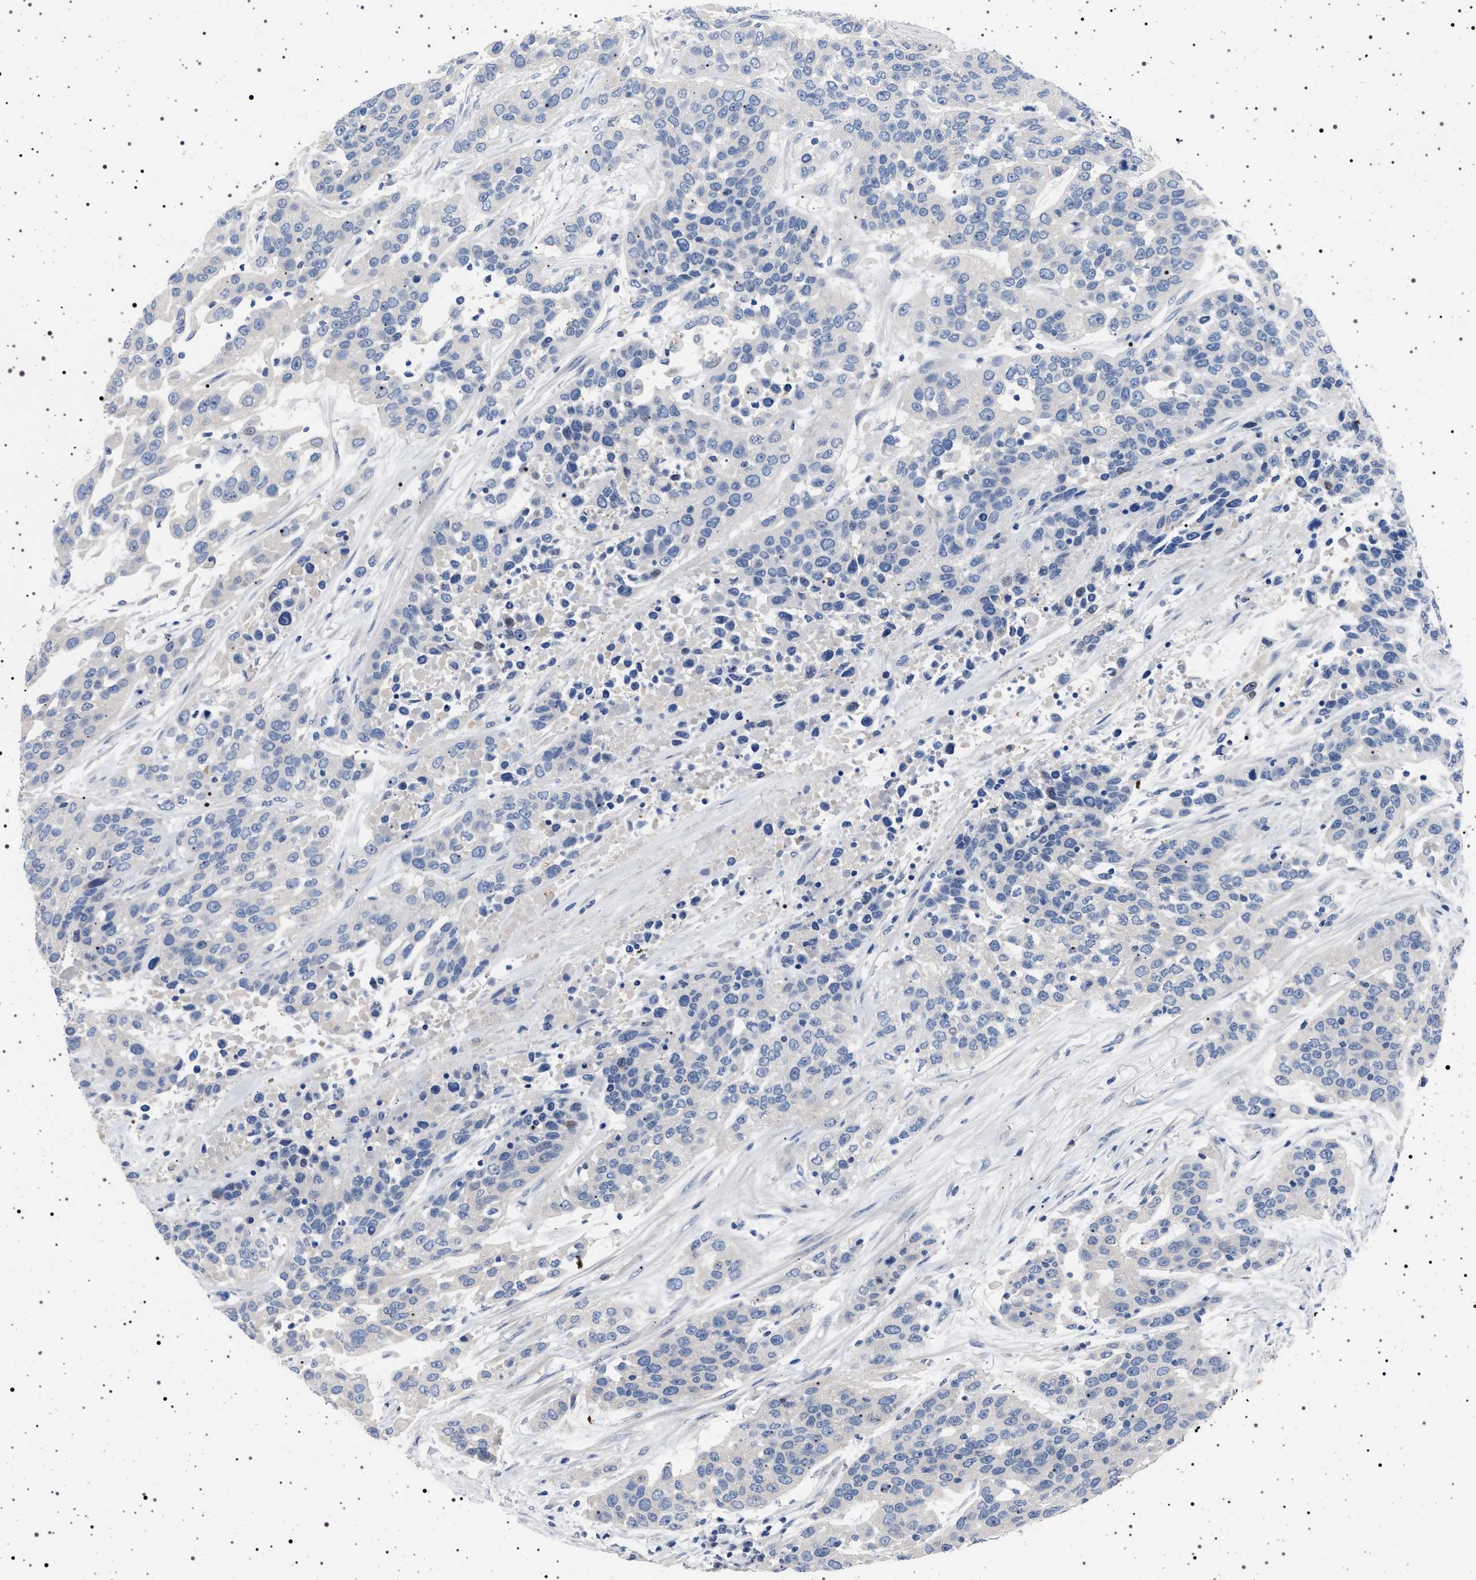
{"staining": {"intensity": "negative", "quantity": "none", "location": "none"}, "tissue": "urothelial cancer", "cell_type": "Tumor cells", "image_type": "cancer", "snomed": [{"axis": "morphology", "description": "Urothelial carcinoma, High grade"}, {"axis": "topography", "description": "Urinary bladder"}], "caption": "IHC of human urothelial cancer demonstrates no expression in tumor cells.", "gene": "NAT9", "patient": {"sex": "female", "age": 80}}